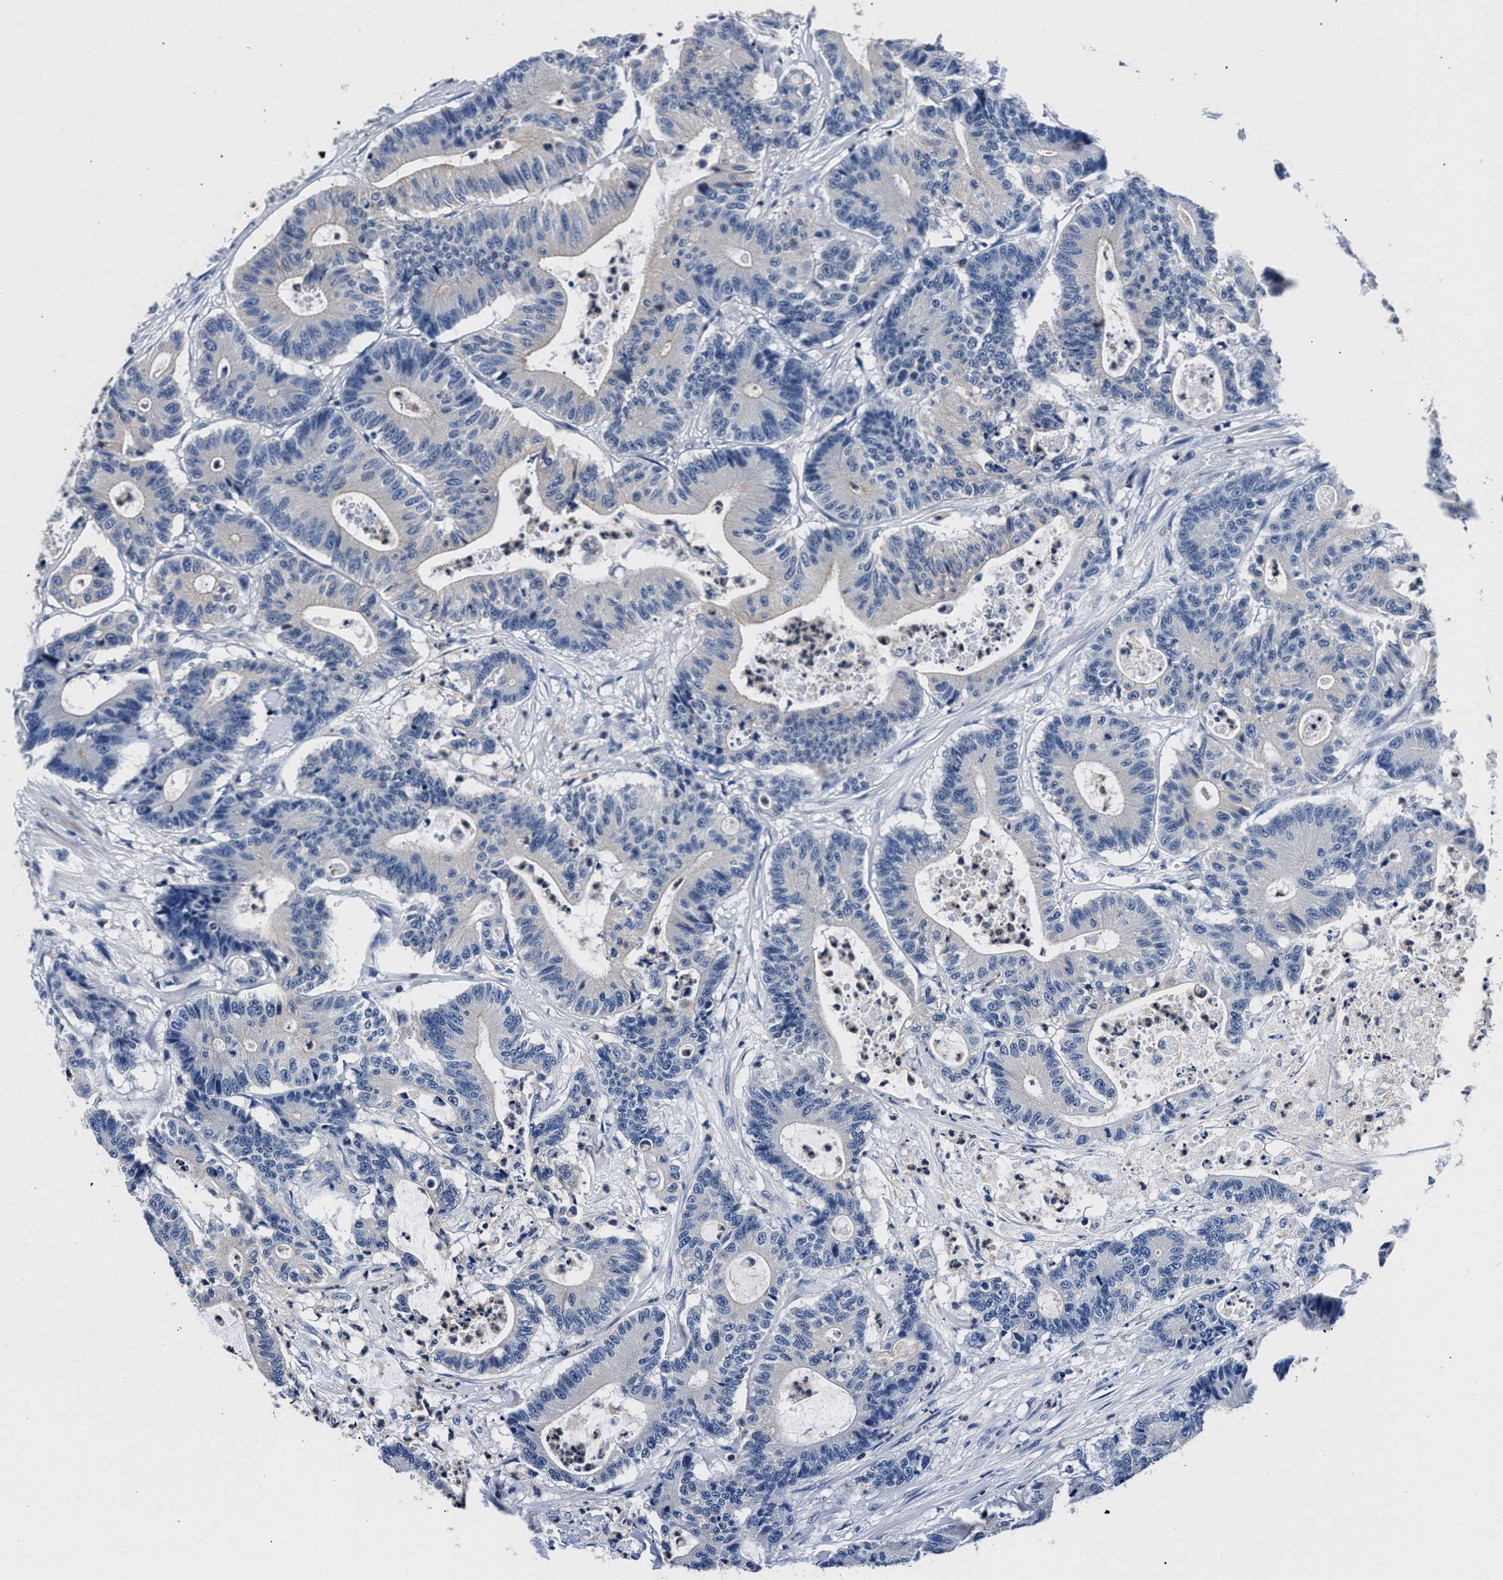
{"staining": {"intensity": "negative", "quantity": "none", "location": "none"}, "tissue": "colorectal cancer", "cell_type": "Tumor cells", "image_type": "cancer", "snomed": [{"axis": "morphology", "description": "Adenocarcinoma, NOS"}, {"axis": "topography", "description": "Colon"}], "caption": "A photomicrograph of human colorectal adenocarcinoma is negative for staining in tumor cells. The staining is performed using DAB (3,3'-diaminobenzidine) brown chromogen with nuclei counter-stained in using hematoxylin.", "gene": "PHF24", "patient": {"sex": "female", "age": 84}}